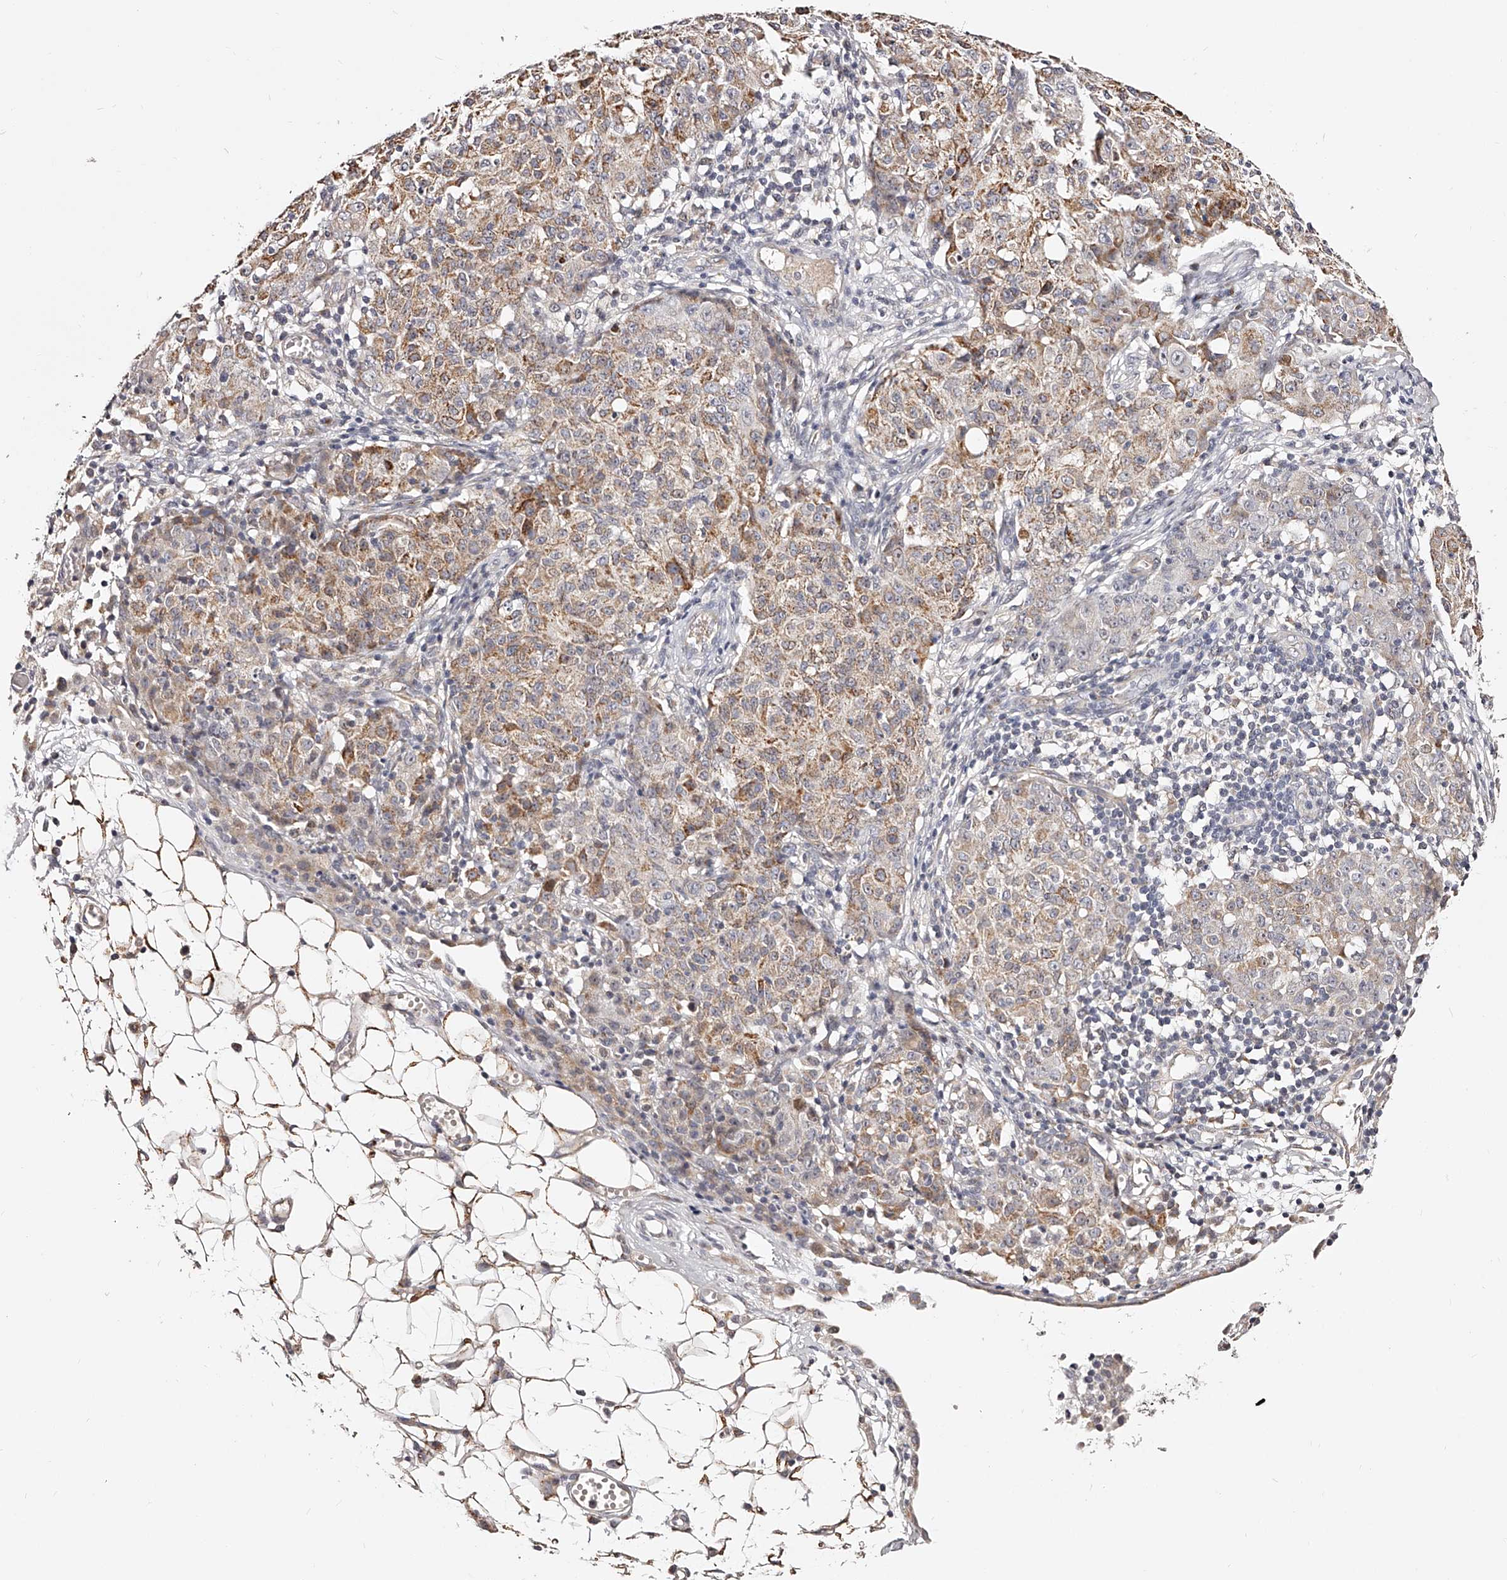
{"staining": {"intensity": "moderate", "quantity": "25%-75%", "location": "cytoplasmic/membranous"}, "tissue": "ovarian cancer", "cell_type": "Tumor cells", "image_type": "cancer", "snomed": [{"axis": "morphology", "description": "Carcinoma, endometroid"}, {"axis": "topography", "description": "Ovary"}], "caption": "Protein expression analysis of human ovarian endometroid carcinoma reveals moderate cytoplasmic/membranous staining in about 25%-75% of tumor cells.", "gene": "ZNF502", "patient": {"sex": "female", "age": 42}}